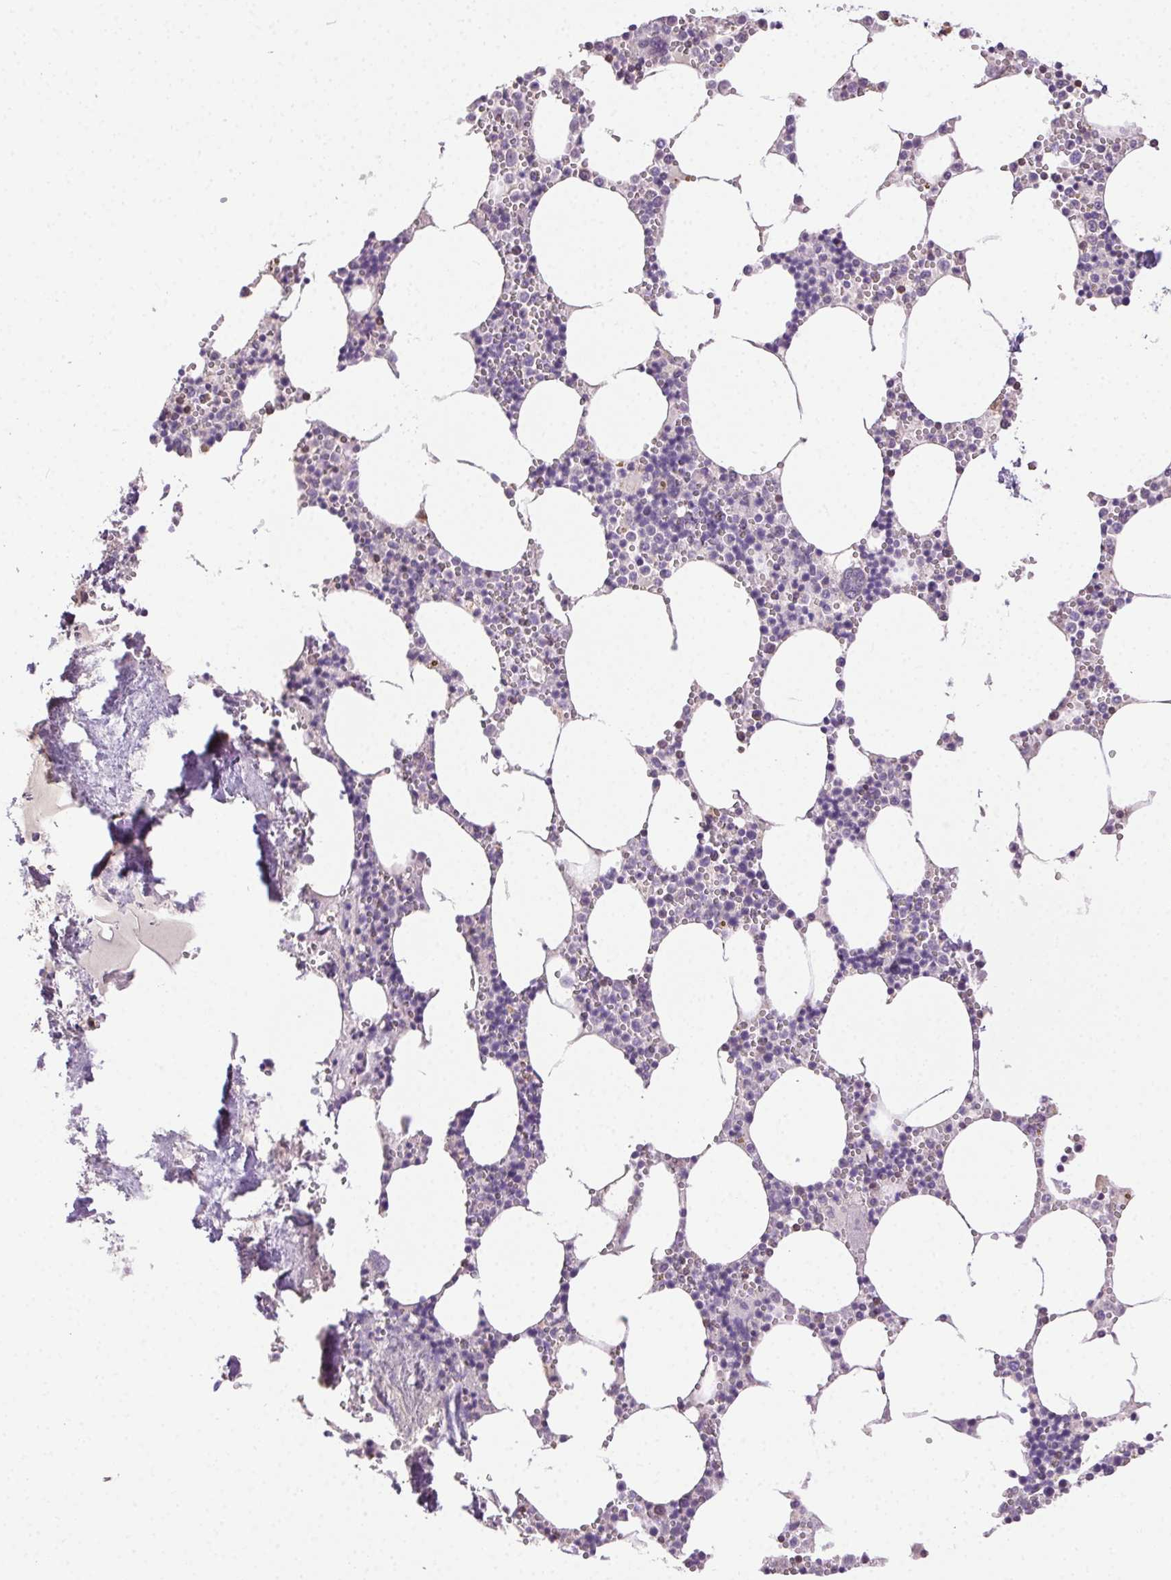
{"staining": {"intensity": "negative", "quantity": "none", "location": "none"}, "tissue": "bone marrow", "cell_type": "Hematopoietic cells", "image_type": "normal", "snomed": [{"axis": "morphology", "description": "Normal tissue, NOS"}, {"axis": "topography", "description": "Bone marrow"}], "caption": "Immunohistochemical staining of benign human bone marrow reveals no significant positivity in hematopoietic cells.", "gene": "SYCE2", "patient": {"sex": "male", "age": 54}}